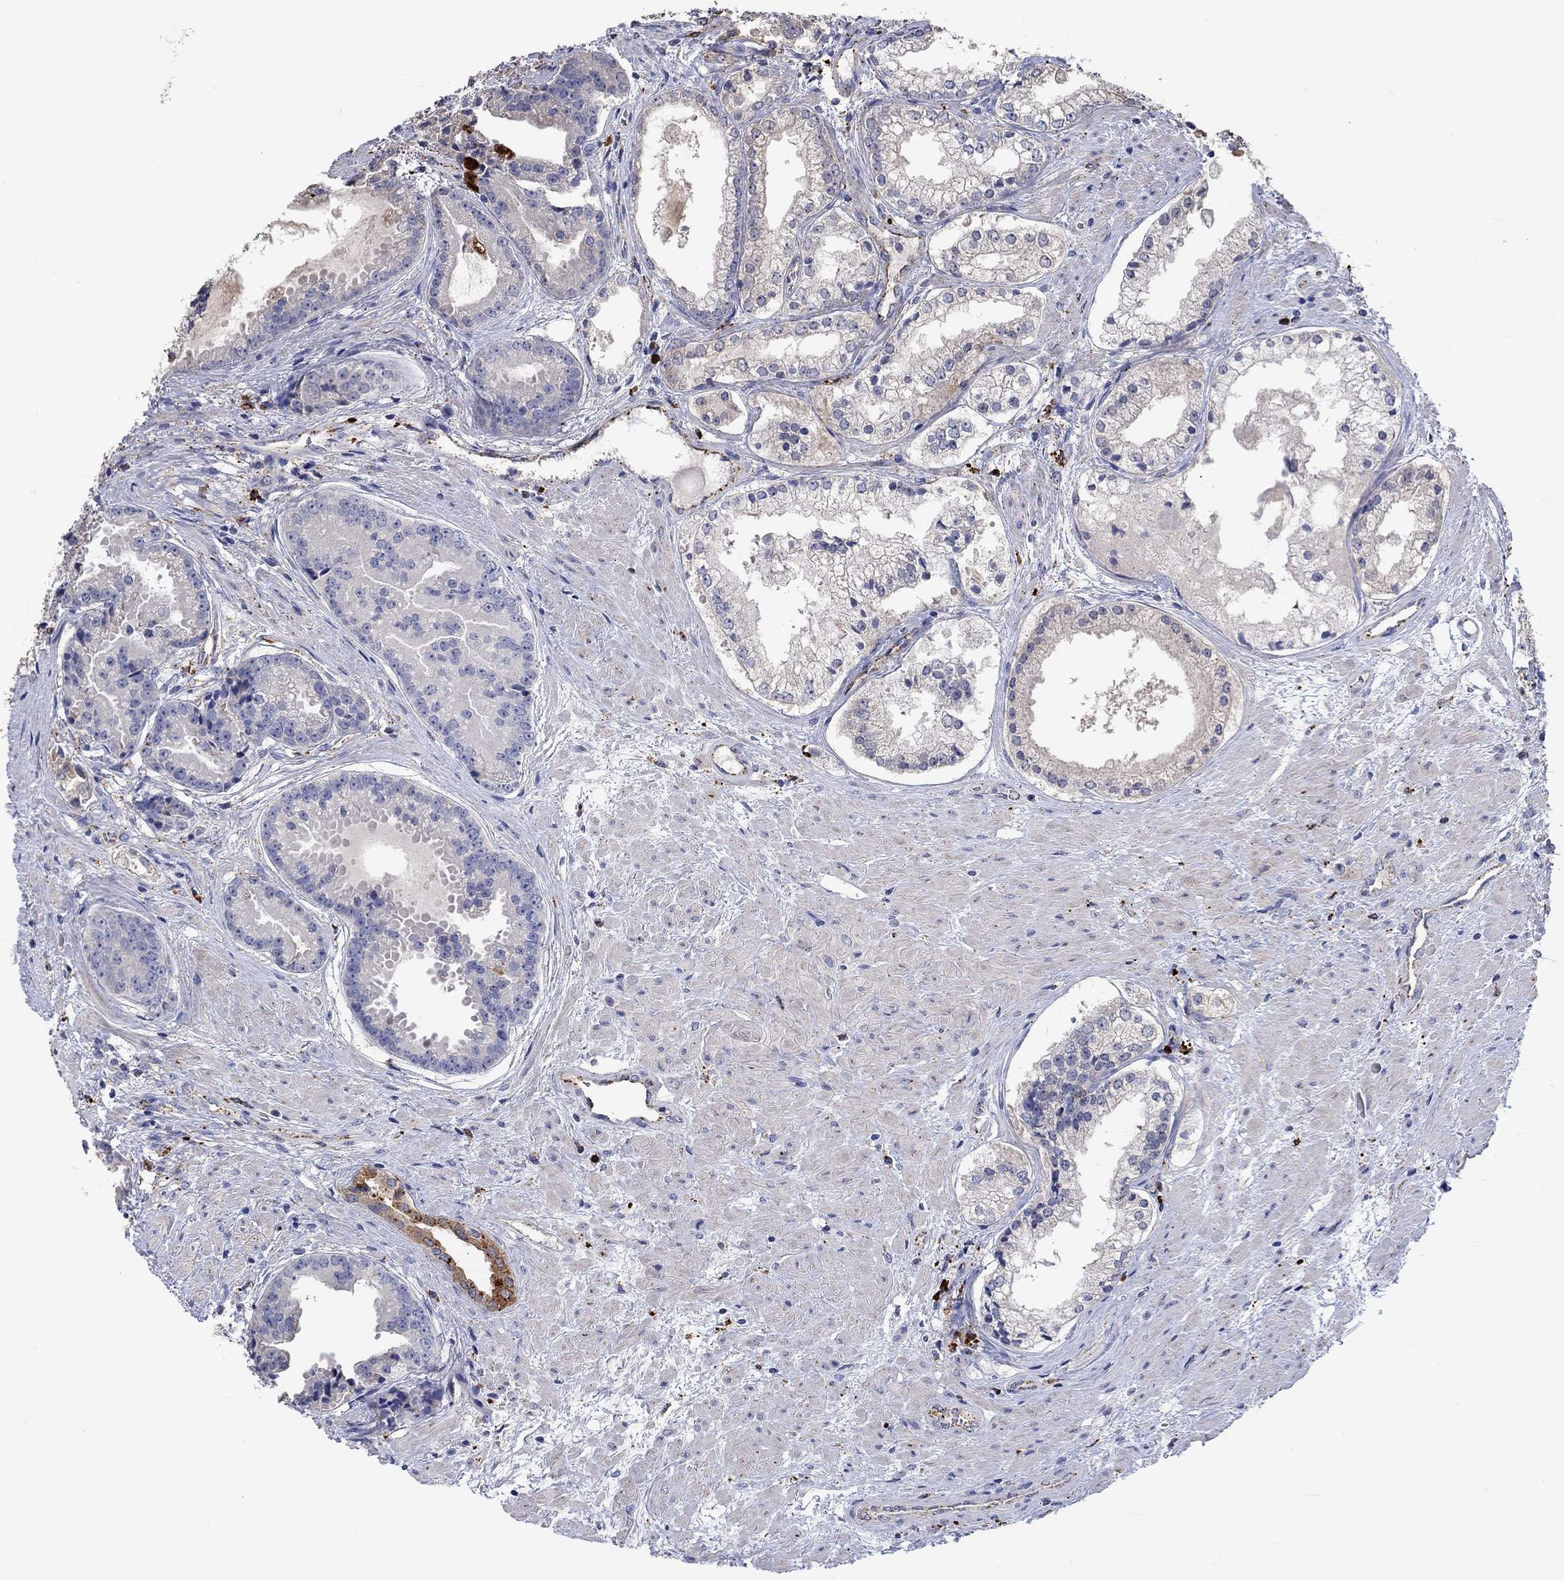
{"staining": {"intensity": "negative", "quantity": "none", "location": "none"}, "tissue": "prostate cancer", "cell_type": "Tumor cells", "image_type": "cancer", "snomed": [{"axis": "morphology", "description": "Adenocarcinoma, NOS"}, {"axis": "morphology", "description": "Adenocarcinoma, High grade"}, {"axis": "topography", "description": "Prostate"}], "caption": "Tumor cells are negative for protein expression in human prostate high-grade adenocarcinoma.", "gene": "CTSB", "patient": {"sex": "male", "age": 64}}